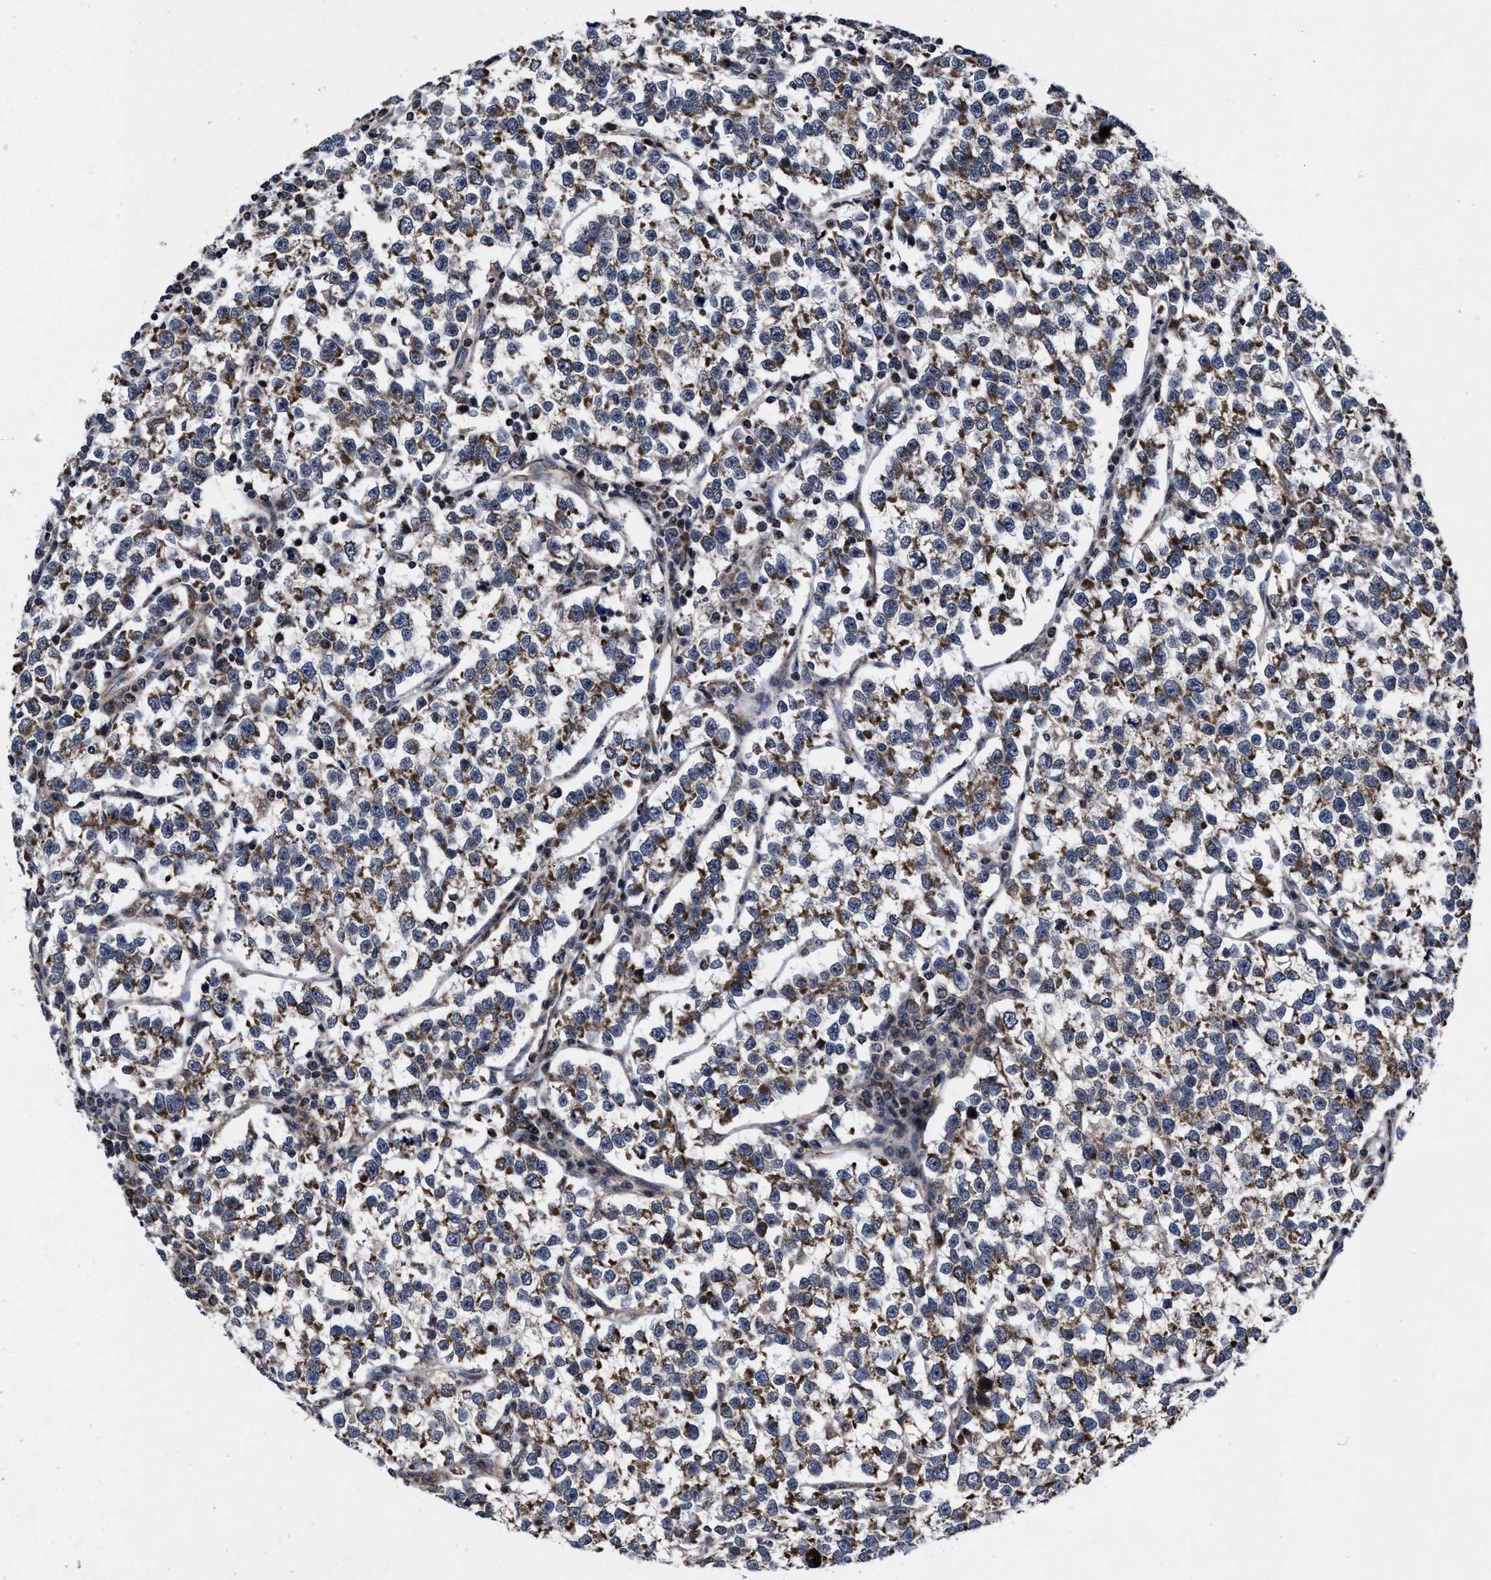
{"staining": {"intensity": "moderate", "quantity": ">75%", "location": "cytoplasmic/membranous"}, "tissue": "testis cancer", "cell_type": "Tumor cells", "image_type": "cancer", "snomed": [{"axis": "morphology", "description": "Normal tissue, NOS"}, {"axis": "morphology", "description": "Seminoma, NOS"}, {"axis": "topography", "description": "Testis"}], "caption": "Testis seminoma tissue reveals moderate cytoplasmic/membranous positivity in approximately >75% of tumor cells, visualized by immunohistochemistry.", "gene": "MRPL50", "patient": {"sex": "male", "age": 43}}